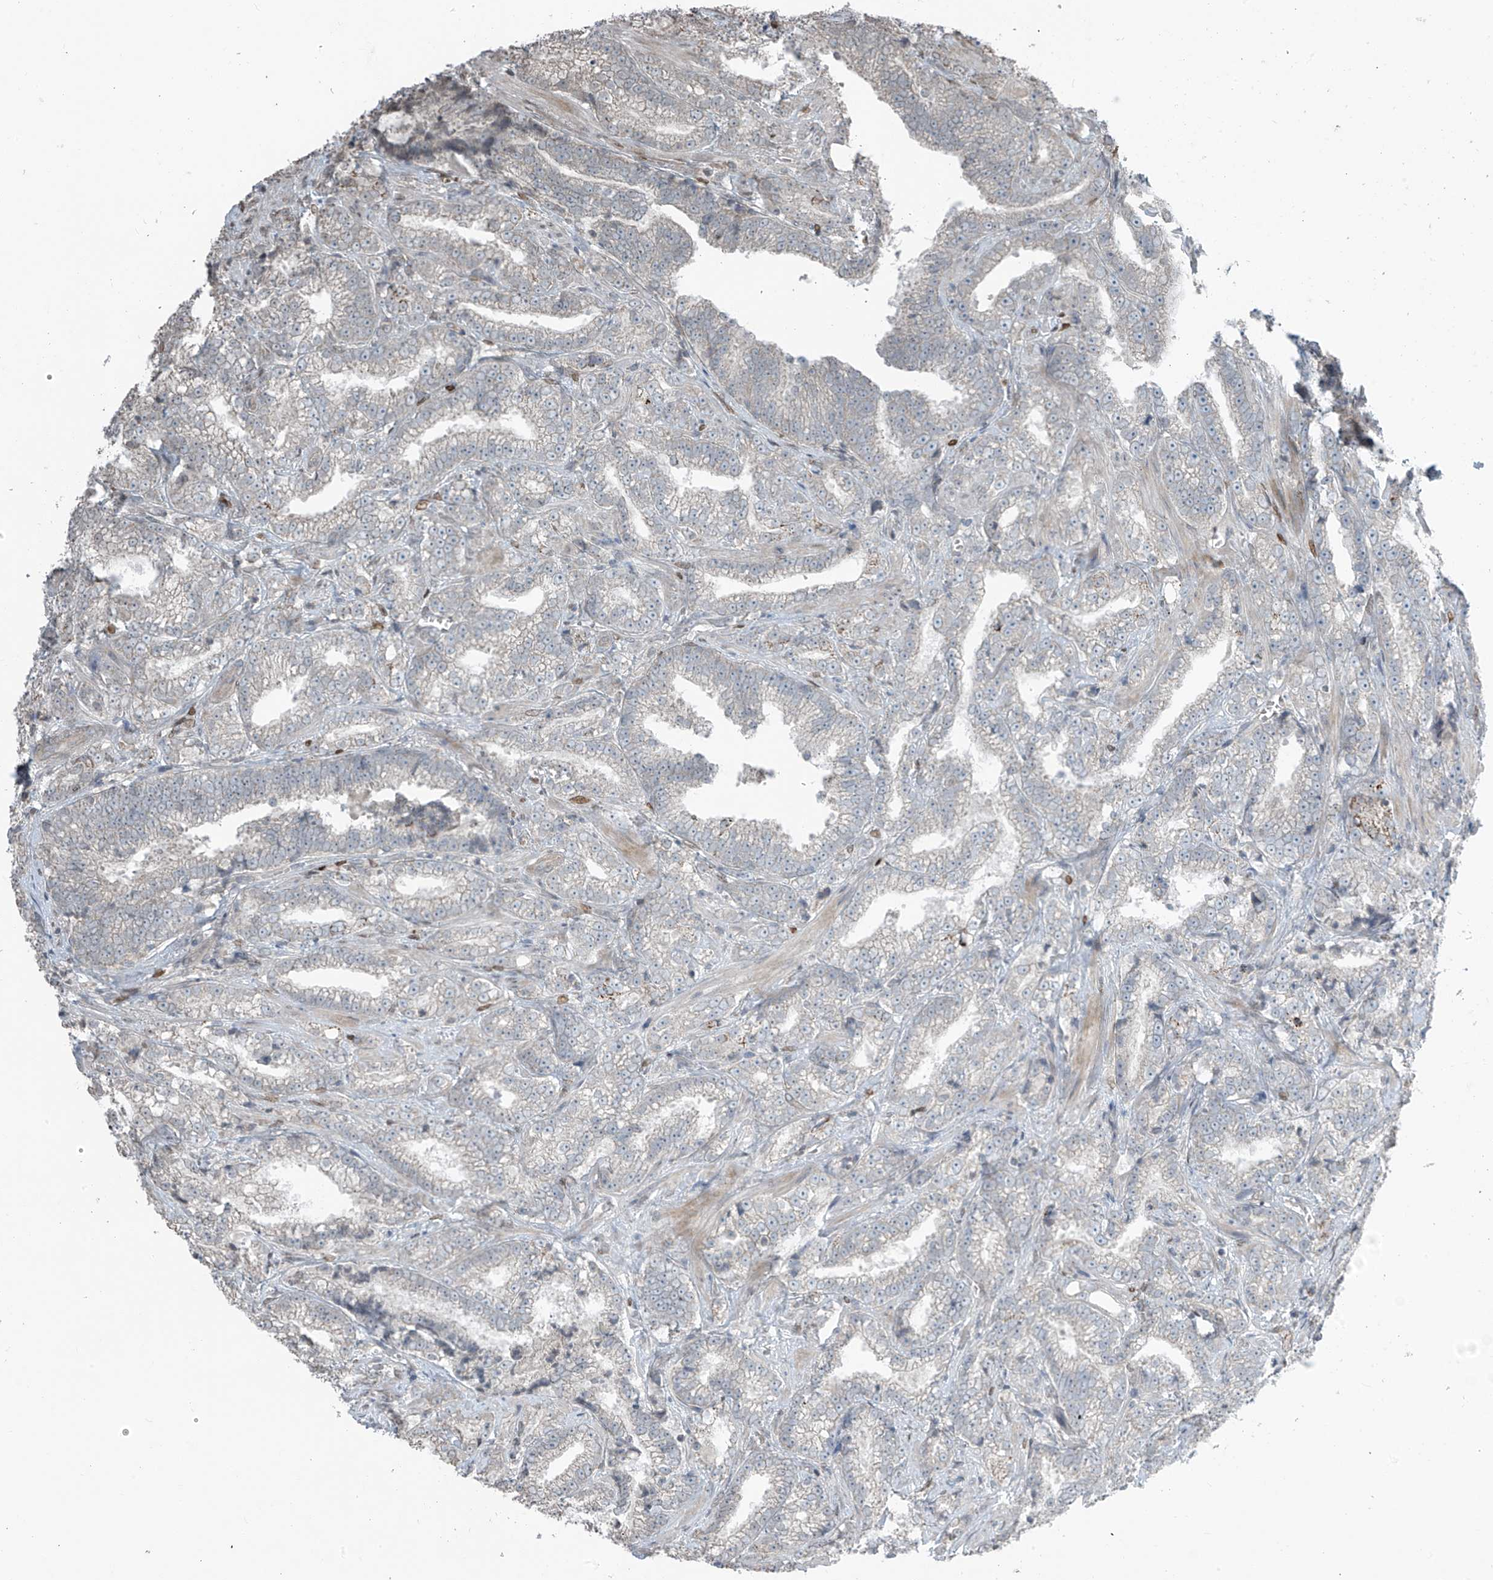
{"staining": {"intensity": "negative", "quantity": "none", "location": "none"}, "tissue": "prostate cancer", "cell_type": "Tumor cells", "image_type": "cancer", "snomed": [{"axis": "morphology", "description": "Adenocarcinoma, High grade"}, {"axis": "topography", "description": "Prostate and seminal vesicle, NOS"}], "caption": "Prostate cancer was stained to show a protein in brown. There is no significant staining in tumor cells.", "gene": "HOXA11", "patient": {"sex": "male", "age": 67}}